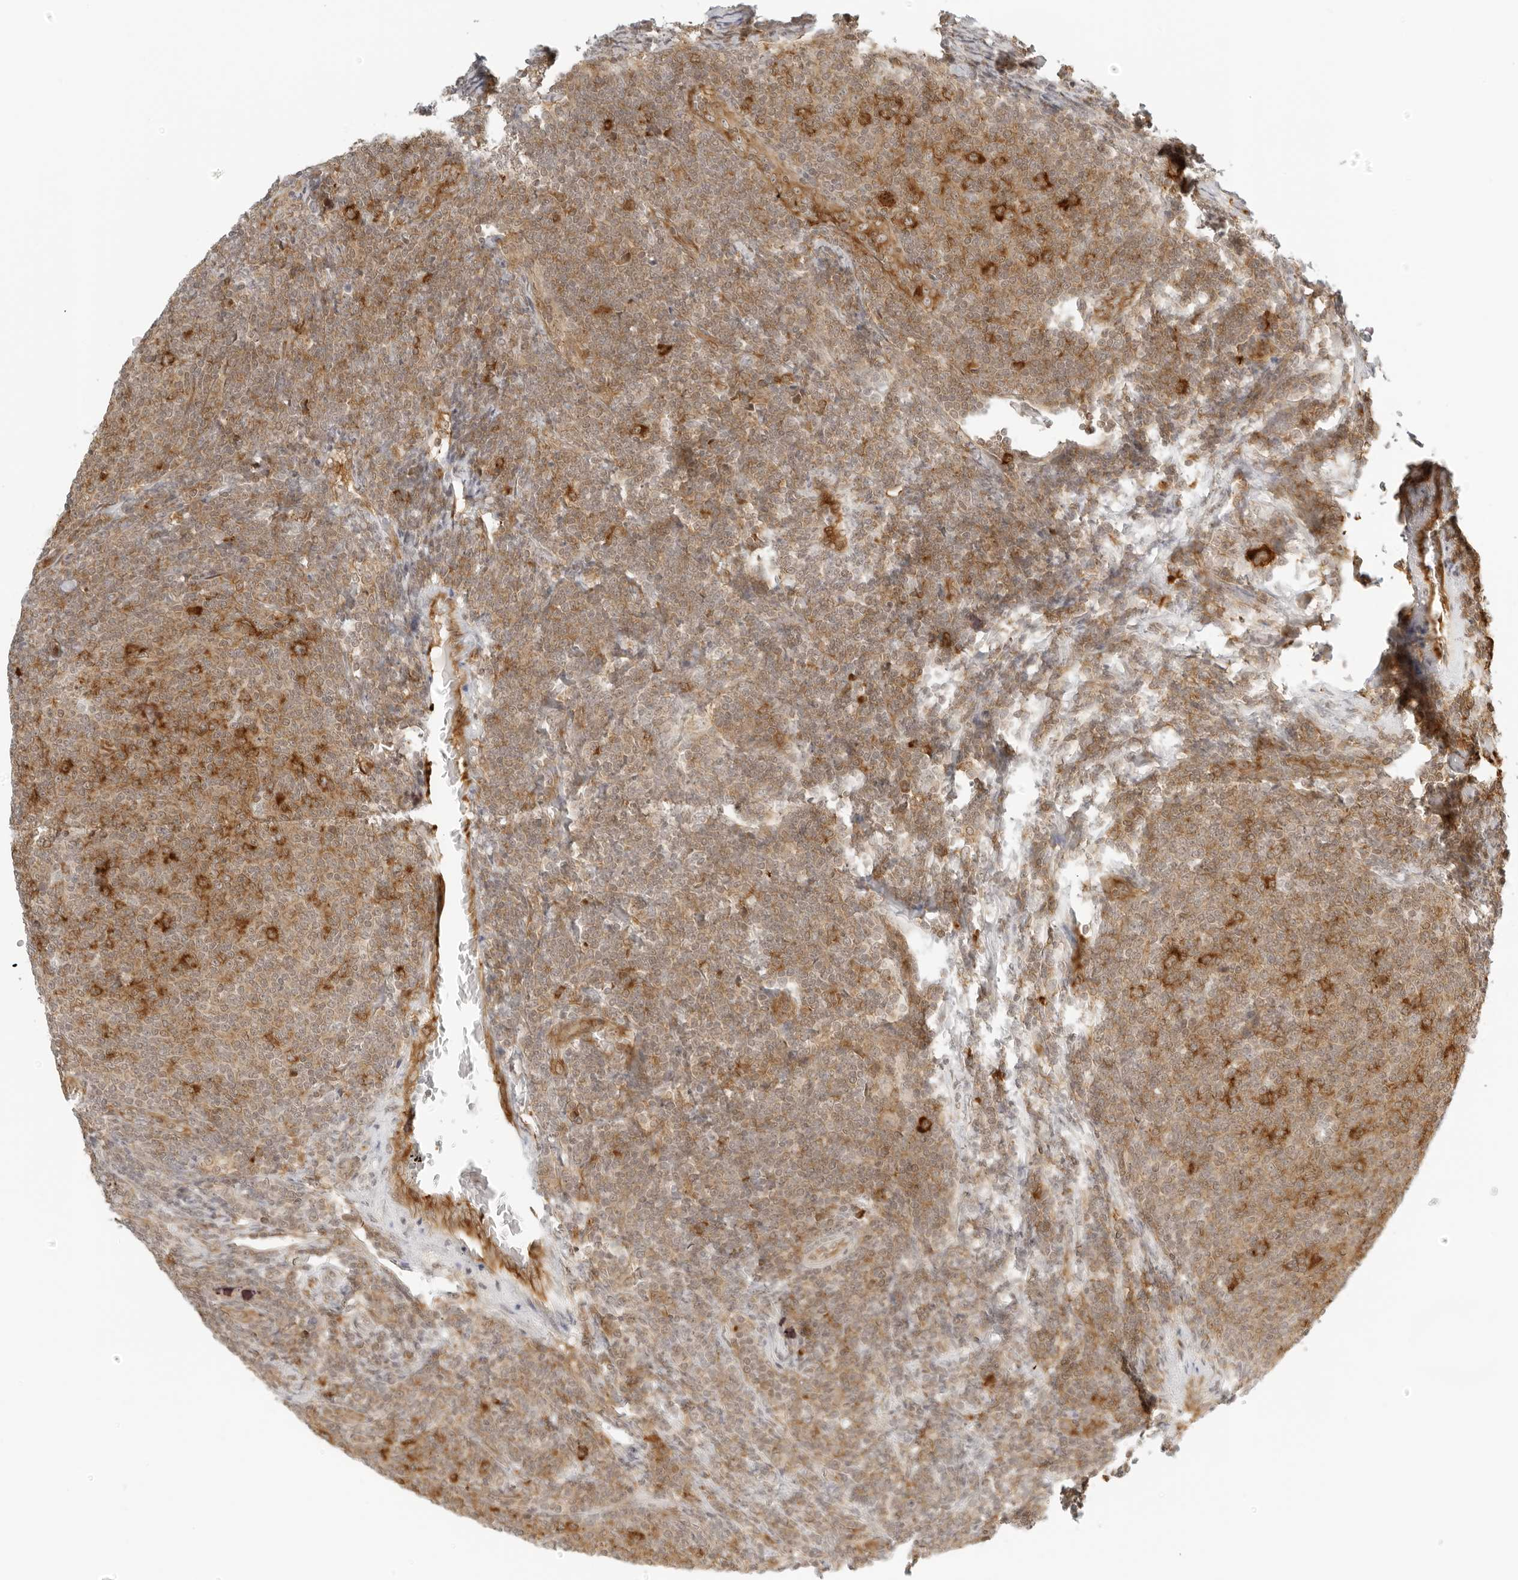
{"staining": {"intensity": "strong", "quantity": "25%-75%", "location": "cytoplasmic/membranous"}, "tissue": "lymphoma", "cell_type": "Tumor cells", "image_type": "cancer", "snomed": [{"axis": "morphology", "description": "Malignant lymphoma, non-Hodgkin's type, Low grade"}, {"axis": "topography", "description": "Lymph node"}], "caption": "Protein expression analysis of human malignant lymphoma, non-Hodgkin's type (low-grade) reveals strong cytoplasmic/membranous expression in approximately 25%-75% of tumor cells. (Stains: DAB (3,3'-diaminobenzidine) in brown, nuclei in blue, Microscopy: brightfield microscopy at high magnification).", "gene": "EIF4G1", "patient": {"sex": "male", "age": 66}}